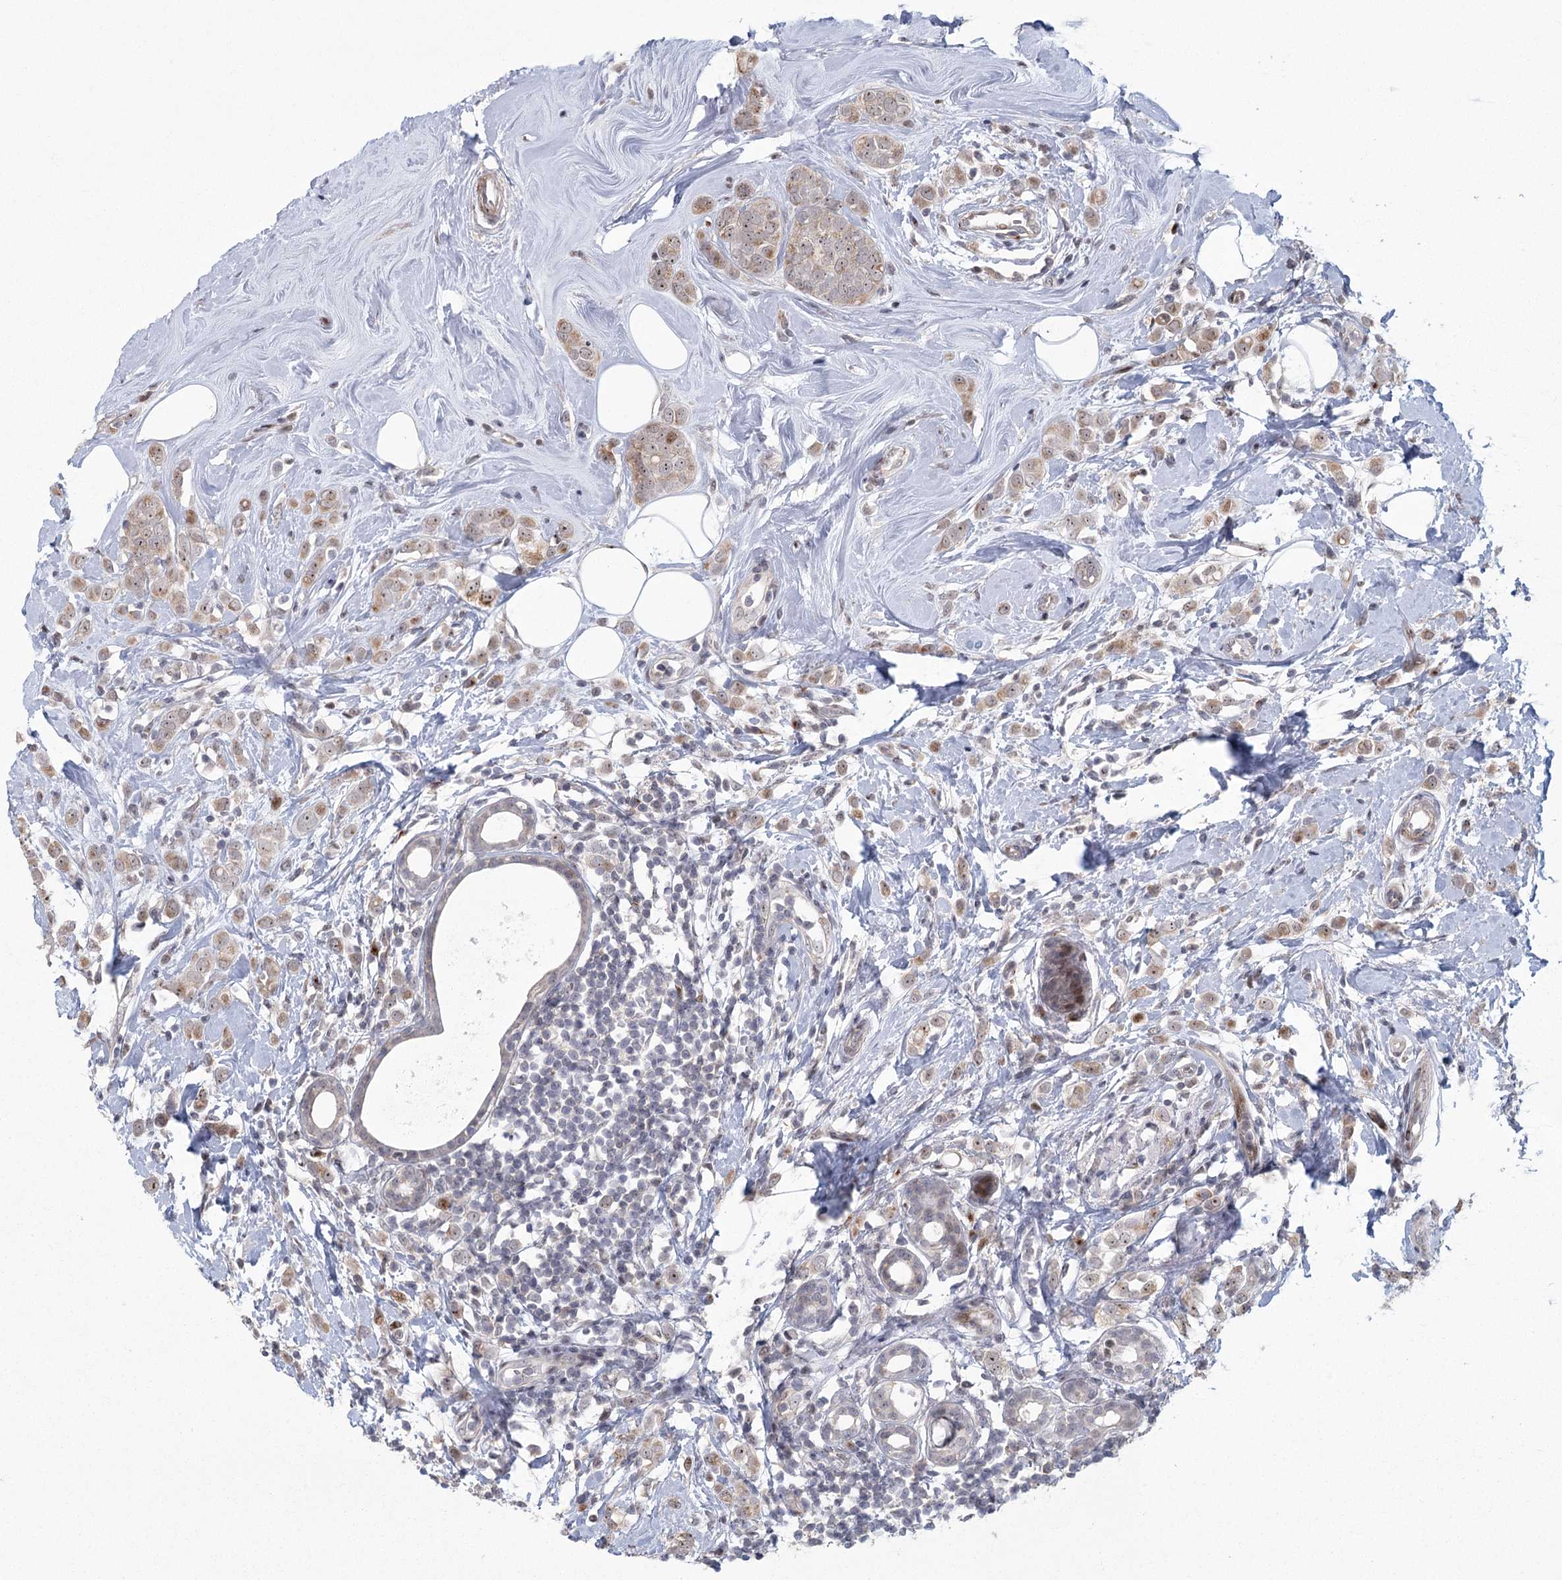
{"staining": {"intensity": "weak", "quantity": ">75%", "location": "cytoplasmic/membranous,nuclear"}, "tissue": "breast cancer", "cell_type": "Tumor cells", "image_type": "cancer", "snomed": [{"axis": "morphology", "description": "Lobular carcinoma"}, {"axis": "topography", "description": "Breast"}], "caption": "This photomicrograph displays IHC staining of breast cancer (lobular carcinoma), with low weak cytoplasmic/membranous and nuclear staining in approximately >75% of tumor cells.", "gene": "PARM1", "patient": {"sex": "female", "age": 47}}